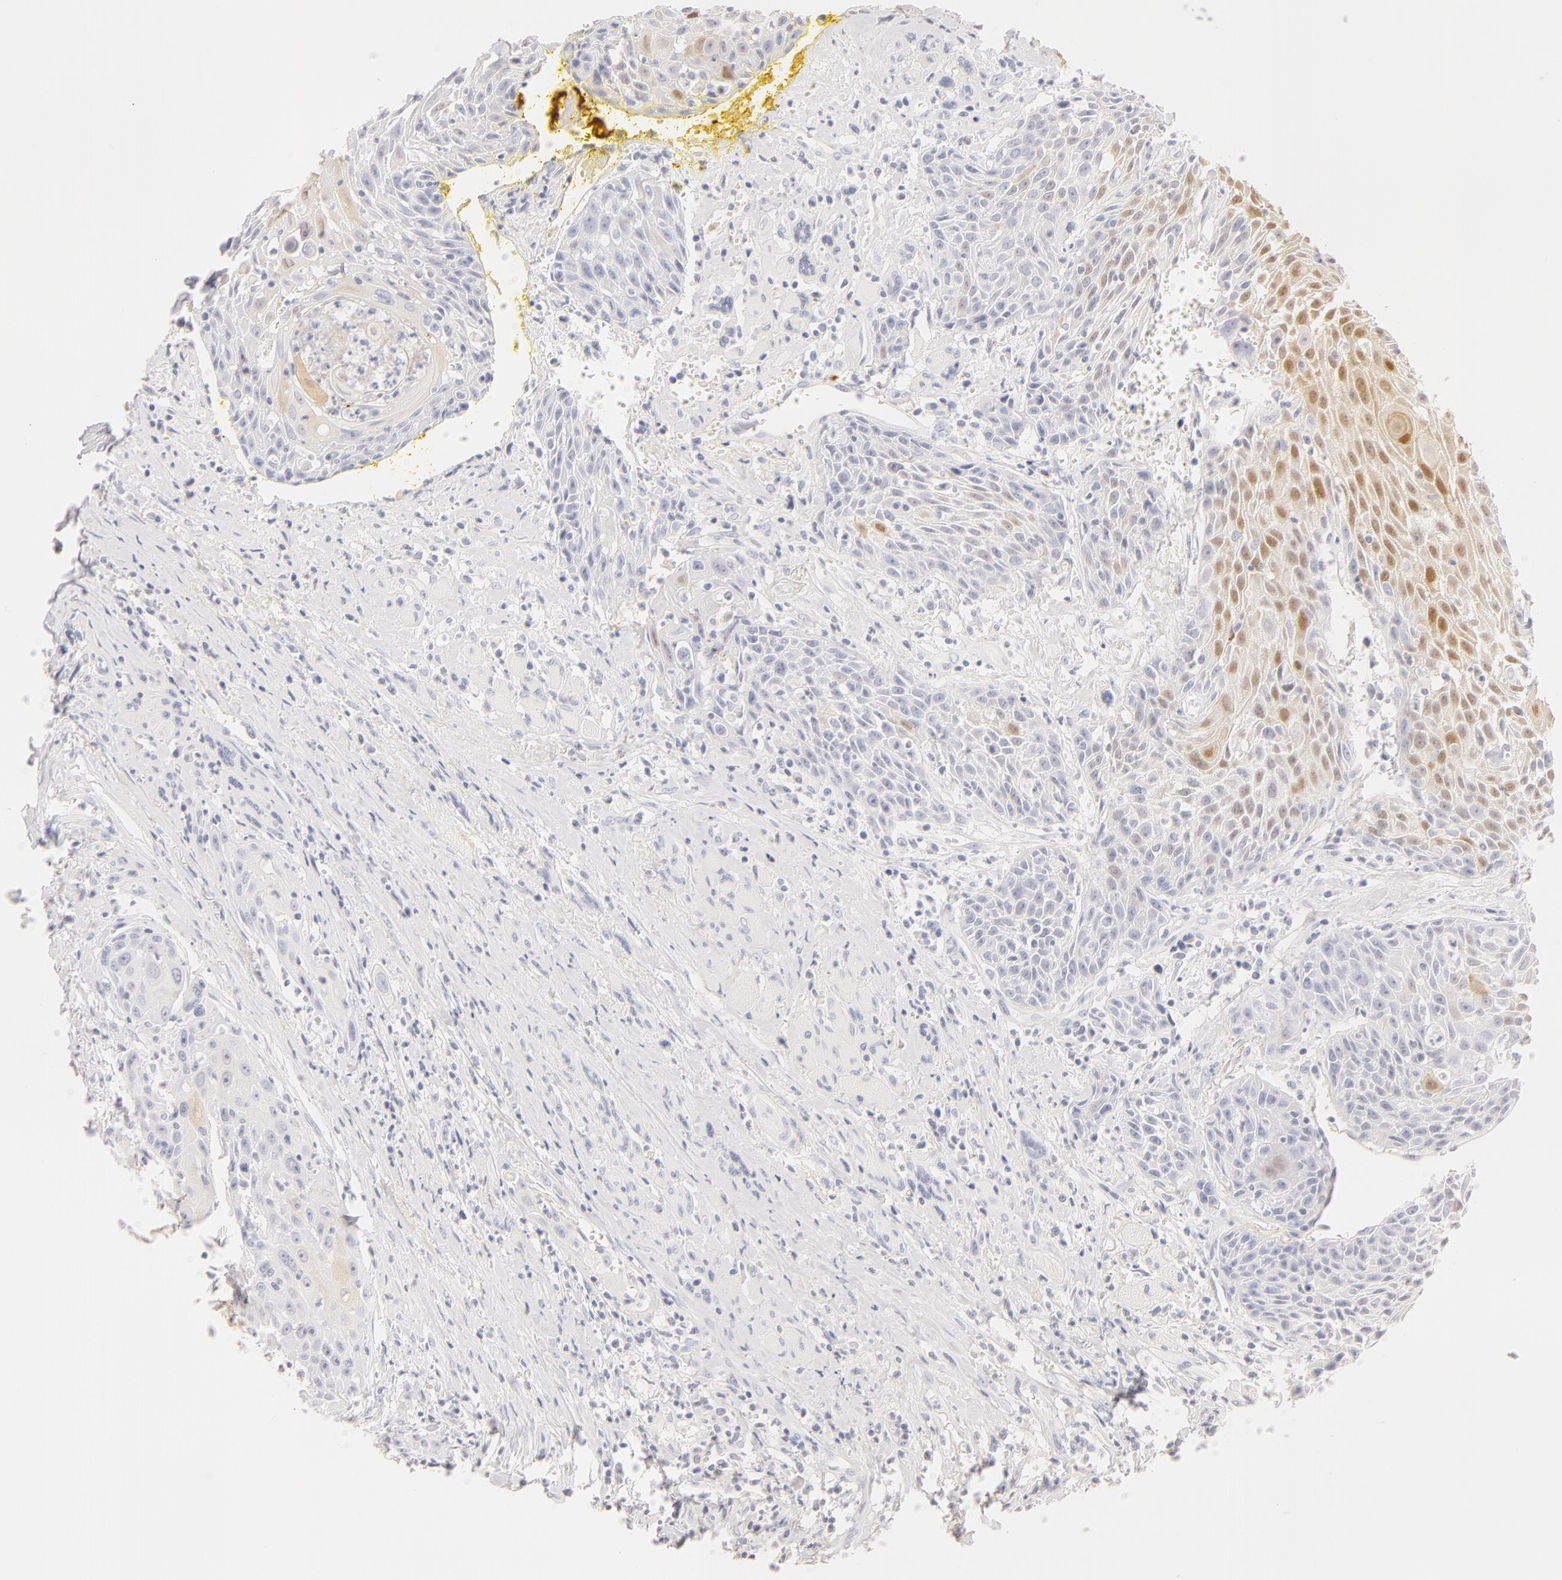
{"staining": {"intensity": "moderate", "quantity": "<25%", "location": "cytoplasmic/membranous,nuclear"}, "tissue": "head and neck cancer", "cell_type": "Tumor cells", "image_type": "cancer", "snomed": [{"axis": "morphology", "description": "Squamous cell carcinoma, NOS"}, {"axis": "topography", "description": "Oral tissue"}, {"axis": "topography", "description": "Head-Neck"}], "caption": "A brown stain highlights moderate cytoplasmic/membranous and nuclear expression of a protein in head and neck cancer tumor cells.", "gene": "LGALS7B", "patient": {"sex": "female", "age": 82}}